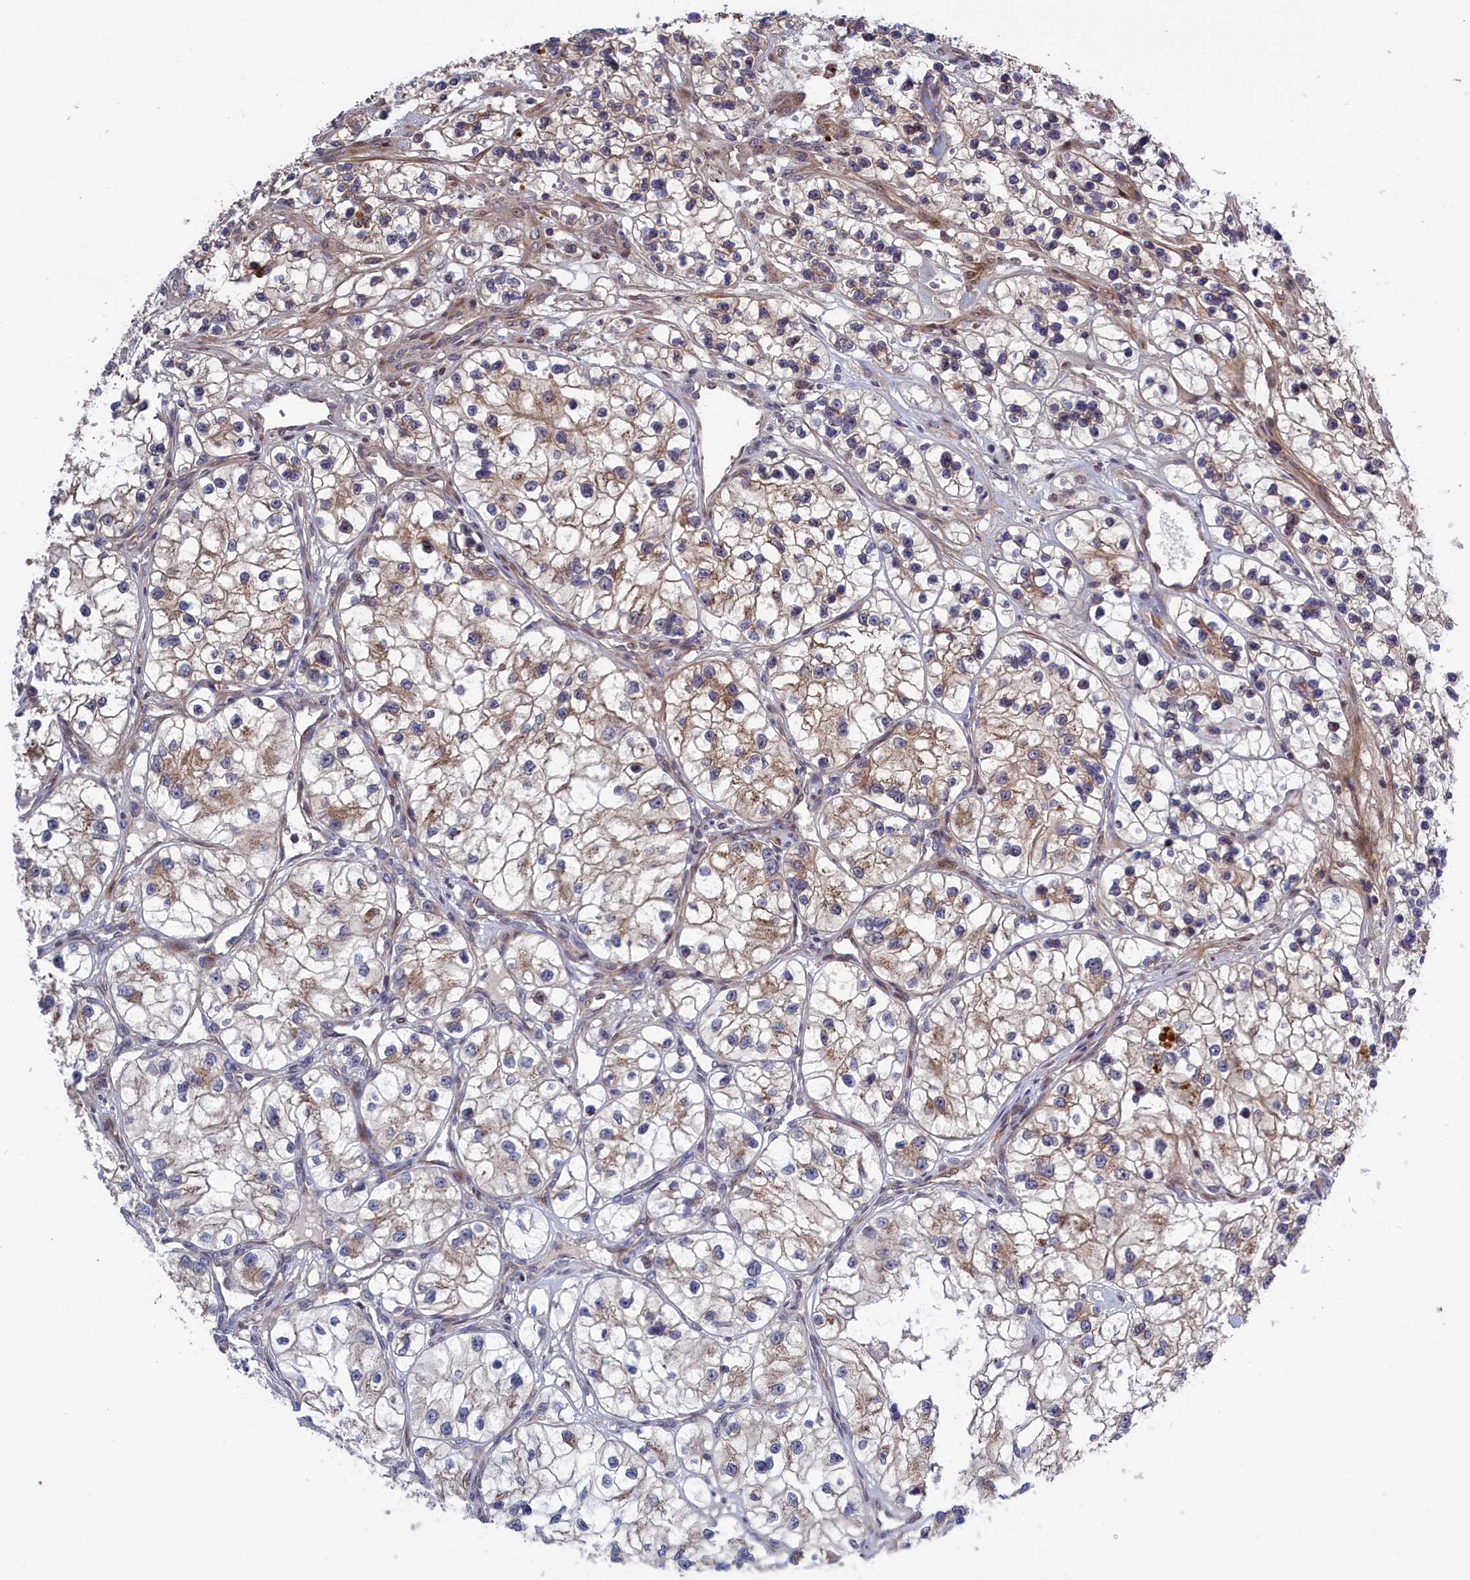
{"staining": {"intensity": "moderate", "quantity": "25%-75%", "location": "cytoplasmic/membranous"}, "tissue": "renal cancer", "cell_type": "Tumor cells", "image_type": "cancer", "snomed": [{"axis": "morphology", "description": "Adenocarcinoma, NOS"}, {"axis": "topography", "description": "Kidney"}], "caption": "A micrograph of human adenocarcinoma (renal) stained for a protein shows moderate cytoplasmic/membranous brown staining in tumor cells.", "gene": "LSG1", "patient": {"sex": "female", "age": 57}}